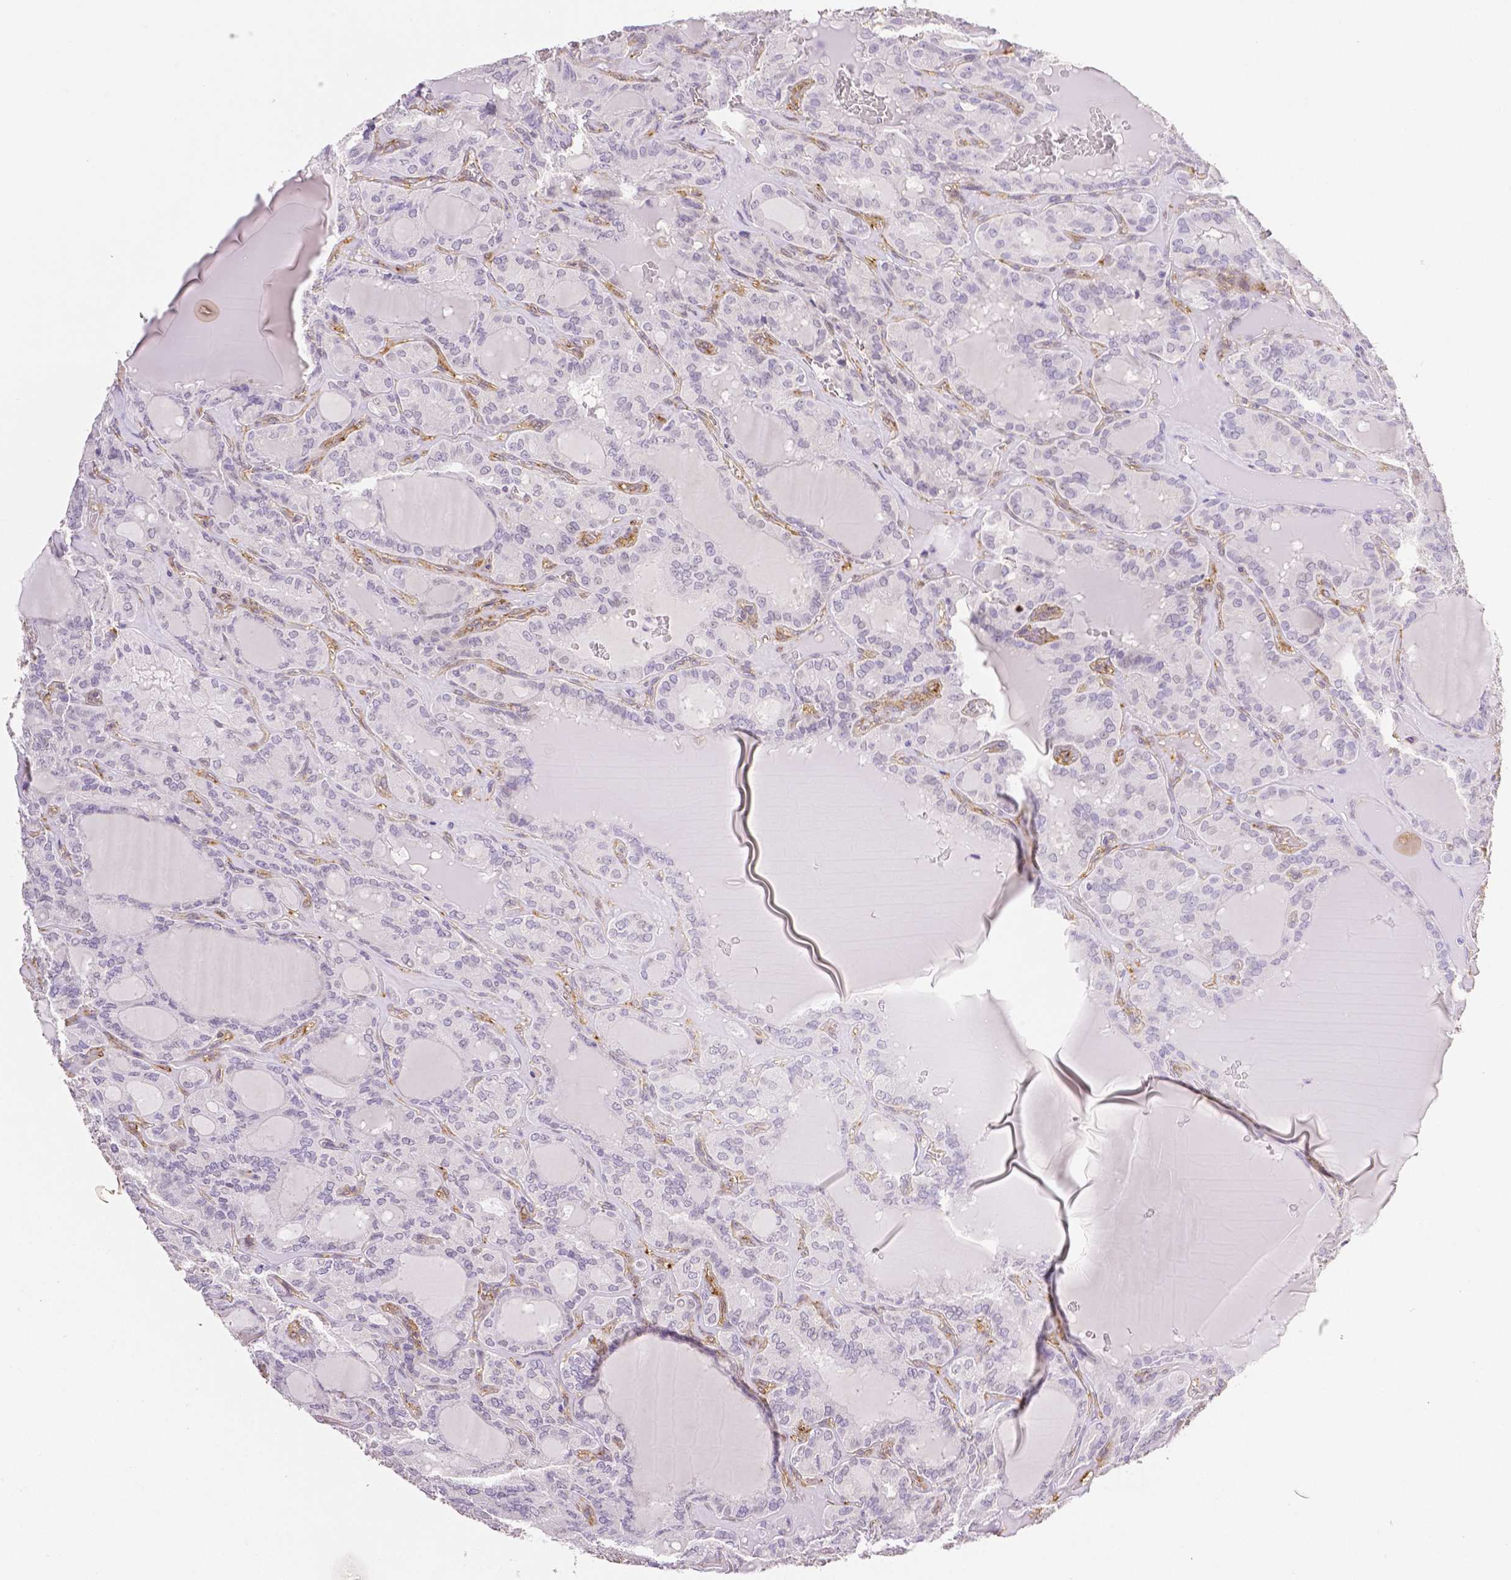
{"staining": {"intensity": "negative", "quantity": "none", "location": "none"}, "tissue": "thyroid cancer", "cell_type": "Tumor cells", "image_type": "cancer", "snomed": [{"axis": "morphology", "description": "Papillary adenocarcinoma, NOS"}, {"axis": "topography", "description": "Thyroid gland"}], "caption": "High power microscopy histopathology image of an IHC micrograph of thyroid cancer, revealing no significant staining in tumor cells.", "gene": "THY1", "patient": {"sex": "male", "age": 87}}